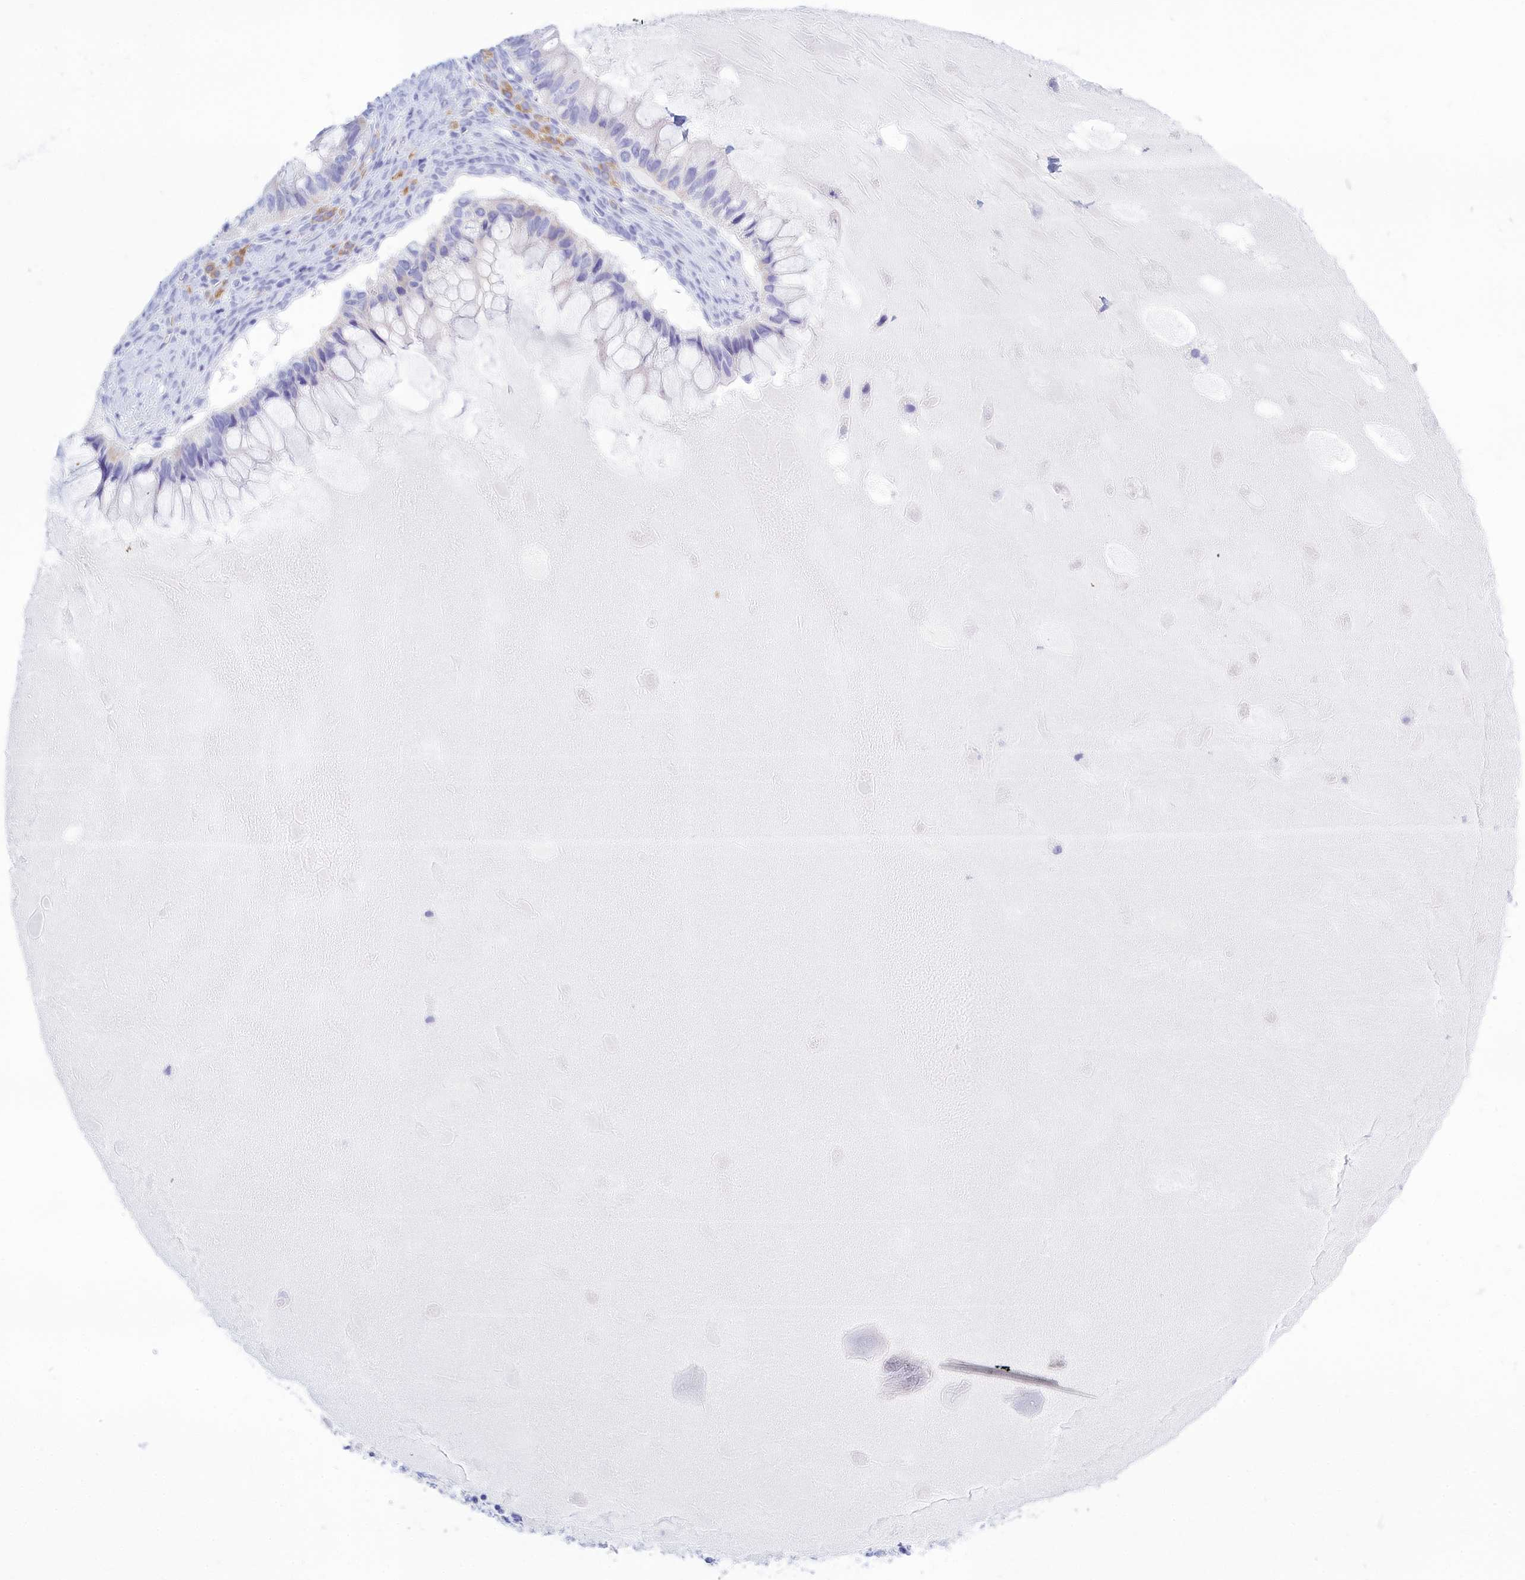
{"staining": {"intensity": "negative", "quantity": "none", "location": "none"}, "tissue": "ovarian cancer", "cell_type": "Tumor cells", "image_type": "cancer", "snomed": [{"axis": "morphology", "description": "Cystadenocarcinoma, mucinous, NOS"}, {"axis": "topography", "description": "Ovary"}], "caption": "This is a image of immunohistochemistry (IHC) staining of ovarian cancer (mucinous cystadenocarcinoma), which shows no staining in tumor cells.", "gene": "TMEM97", "patient": {"sex": "female", "age": 61}}